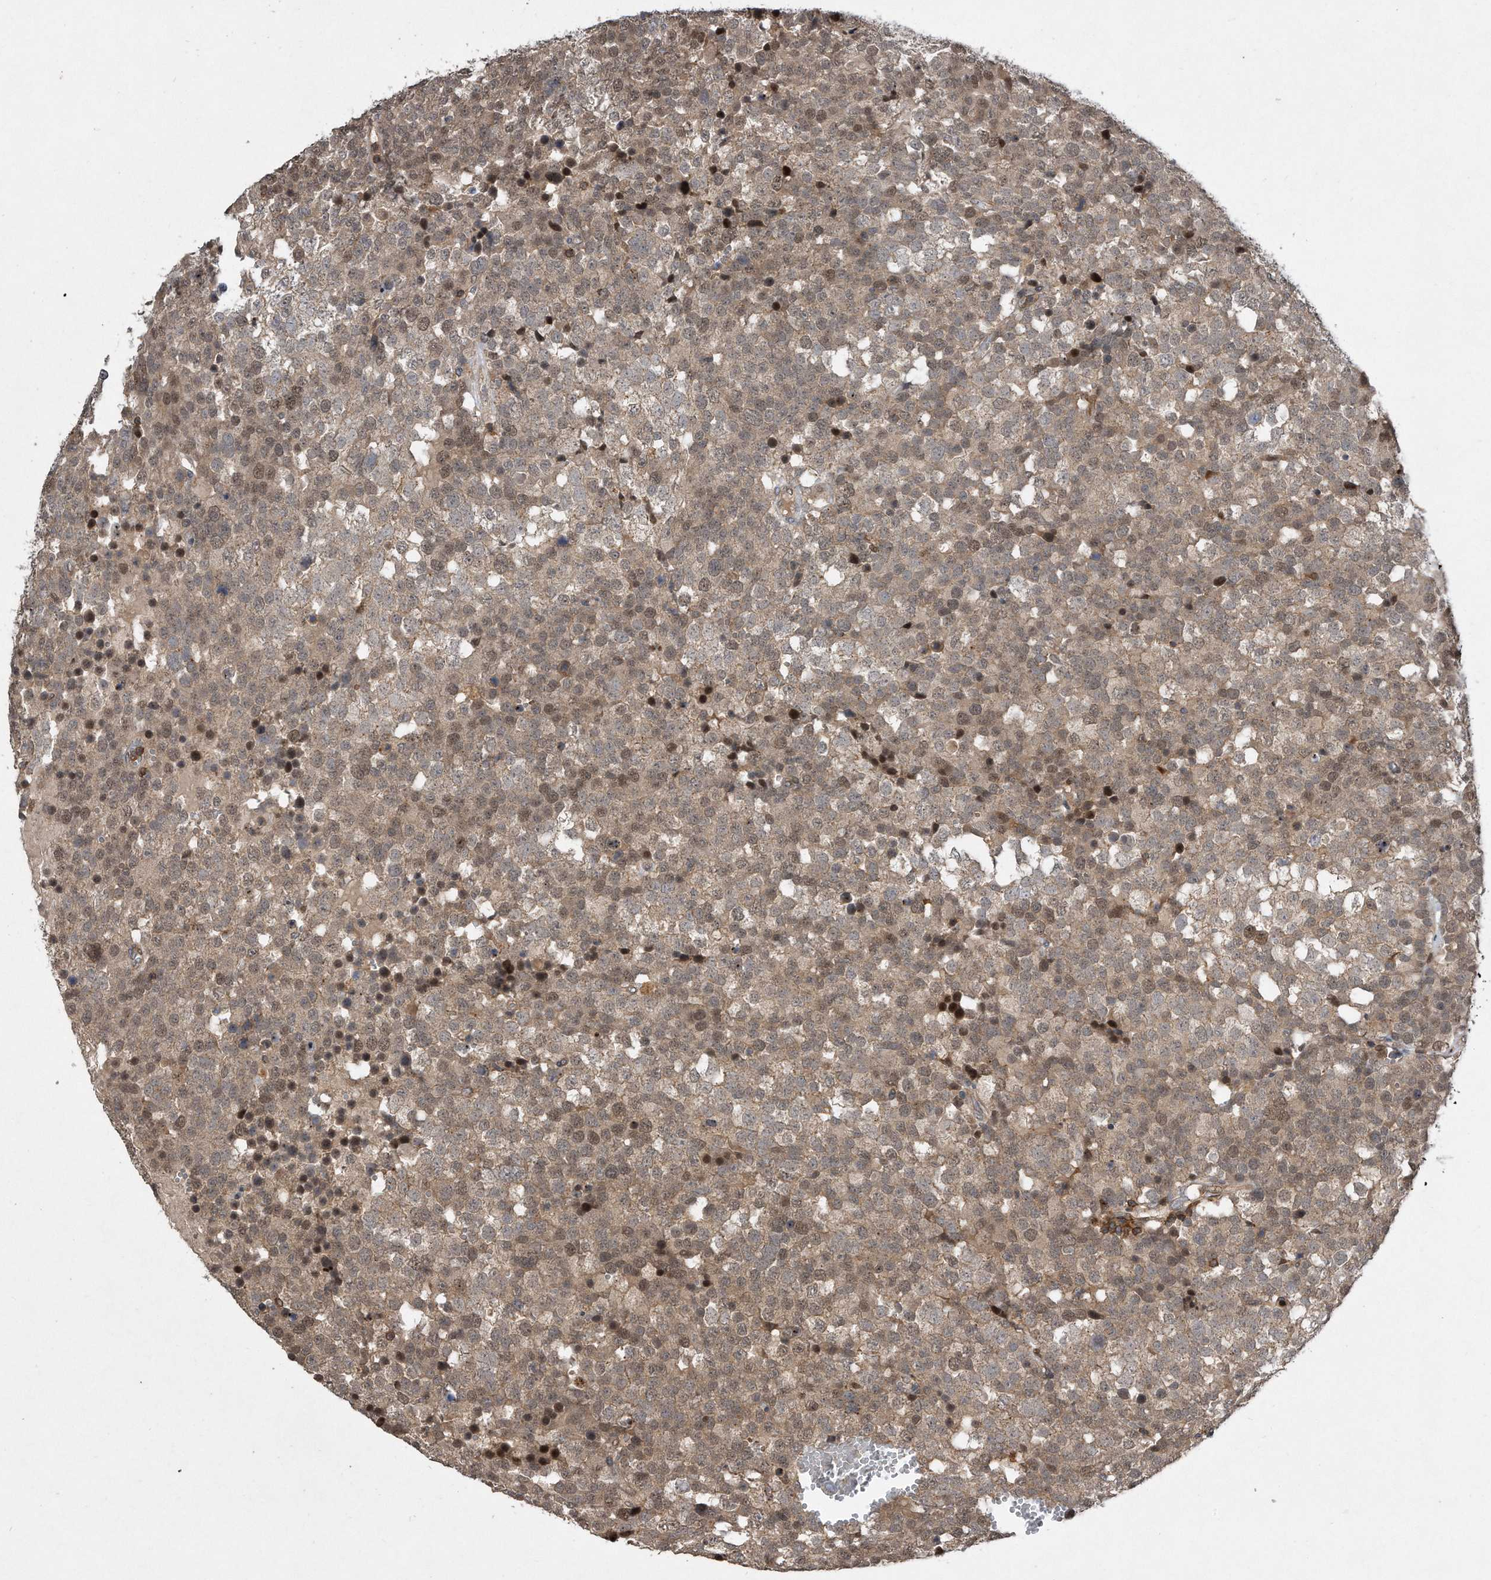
{"staining": {"intensity": "moderate", "quantity": ">75%", "location": "cytoplasmic/membranous,nuclear"}, "tissue": "testis cancer", "cell_type": "Tumor cells", "image_type": "cancer", "snomed": [{"axis": "morphology", "description": "Seminoma, NOS"}, {"axis": "topography", "description": "Testis"}], "caption": "A high-resolution photomicrograph shows immunohistochemistry staining of seminoma (testis), which shows moderate cytoplasmic/membranous and nuclear positivity in about >75% of tumor cells.", "gene": "PGBD2", "patient": {"sex": "male", "age": 71}}